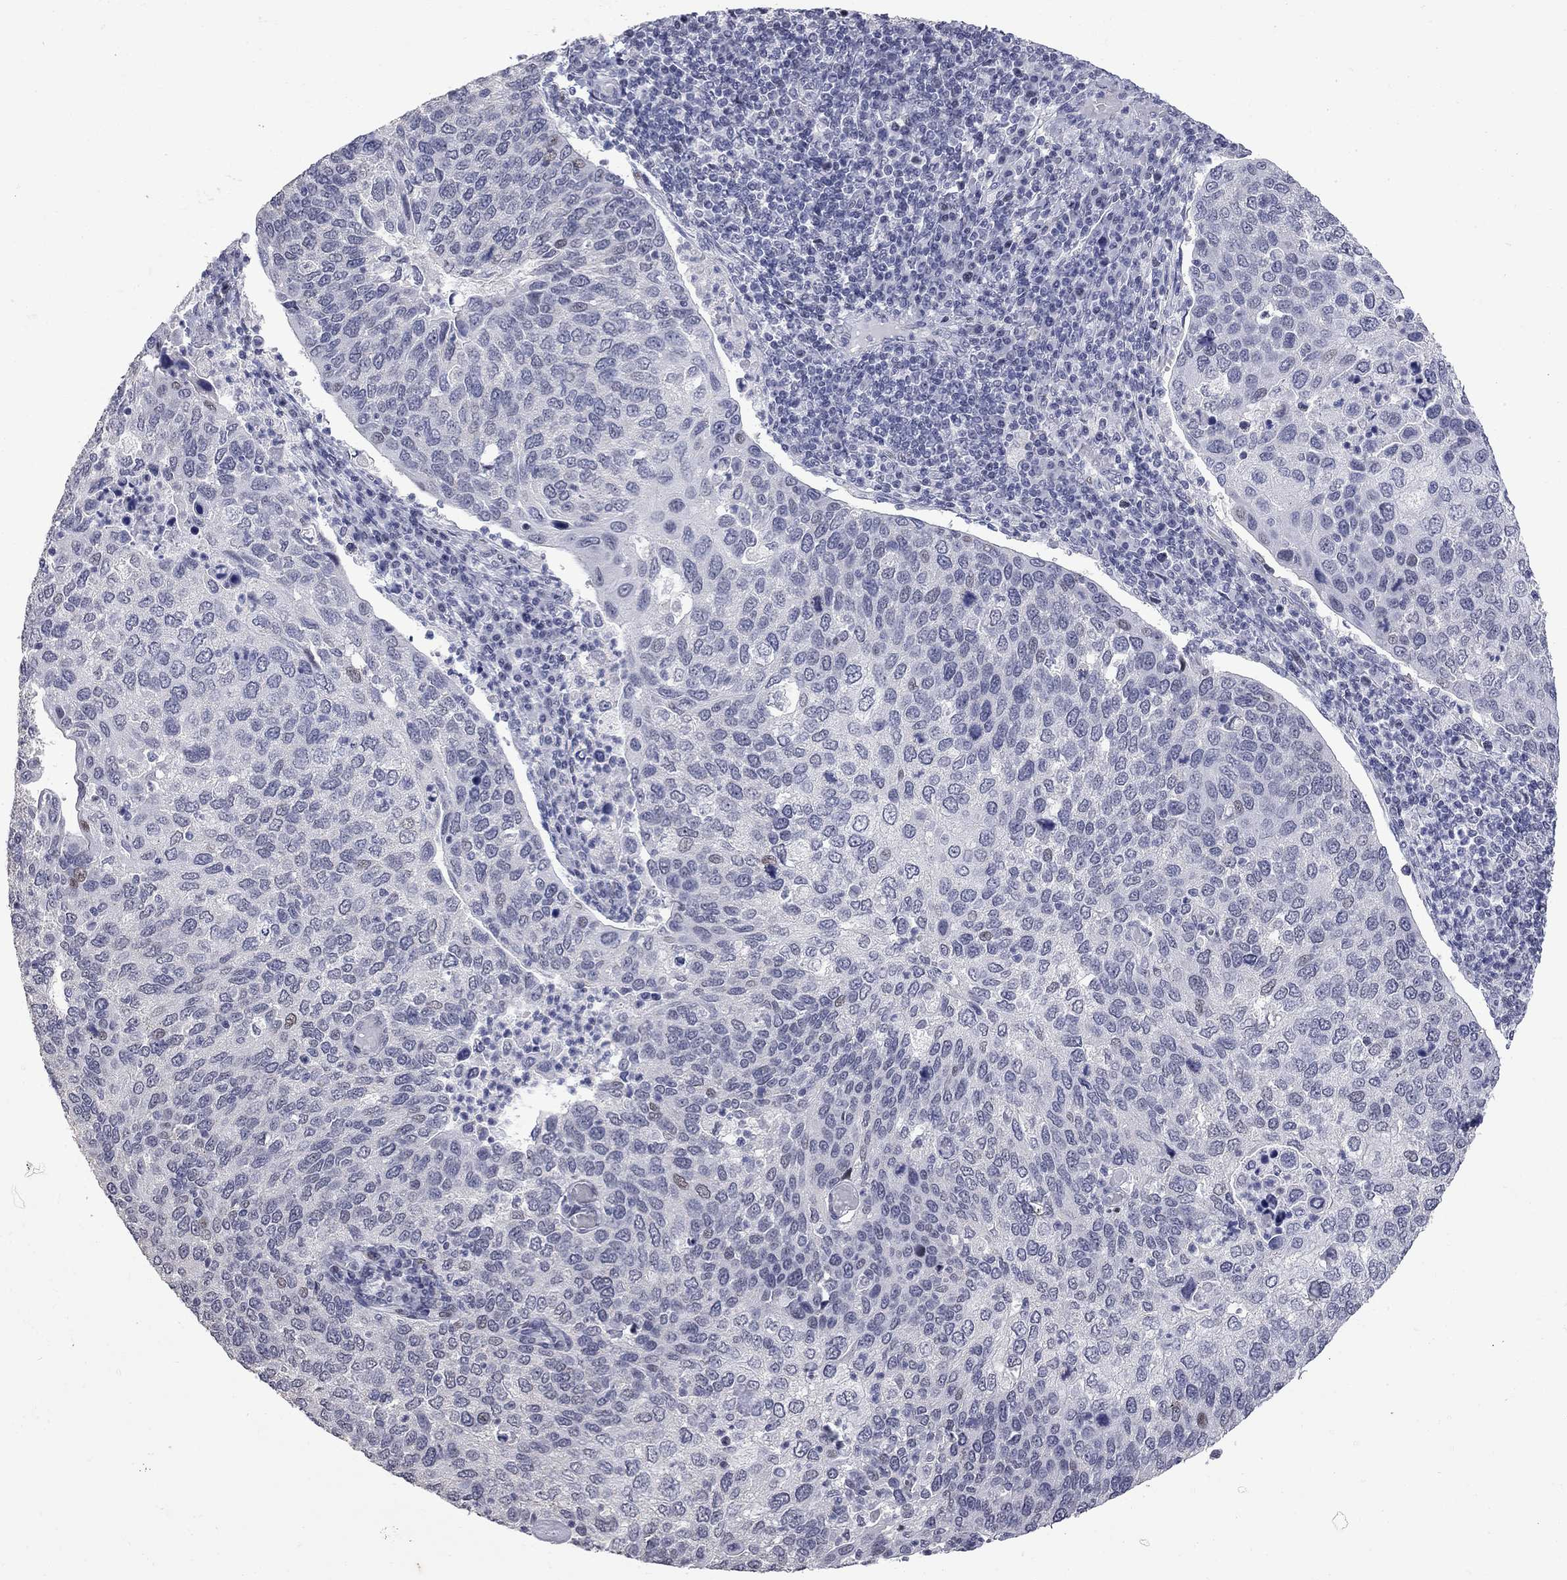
{"staining": {"intensity": "weak", "quantity": "<25%", "location": "nuclear"}, "tissue": "cervical cancer", "cell_type": "Tumor cells", "image_type": "cancer", "snomed": [{"axis": "morphology", "description": "Squamous cell carcinoma, NOS"}, {"axis": "topography", "description": "Cervix"}], "caption": "High power microscopy histopathology image of an IHC histopathology image of cervical squamous cell carcinoma, revealing no significant expression in tumor cells.", "gene": "ZNF154", "patient": {"sex": "female", "age": 54}}